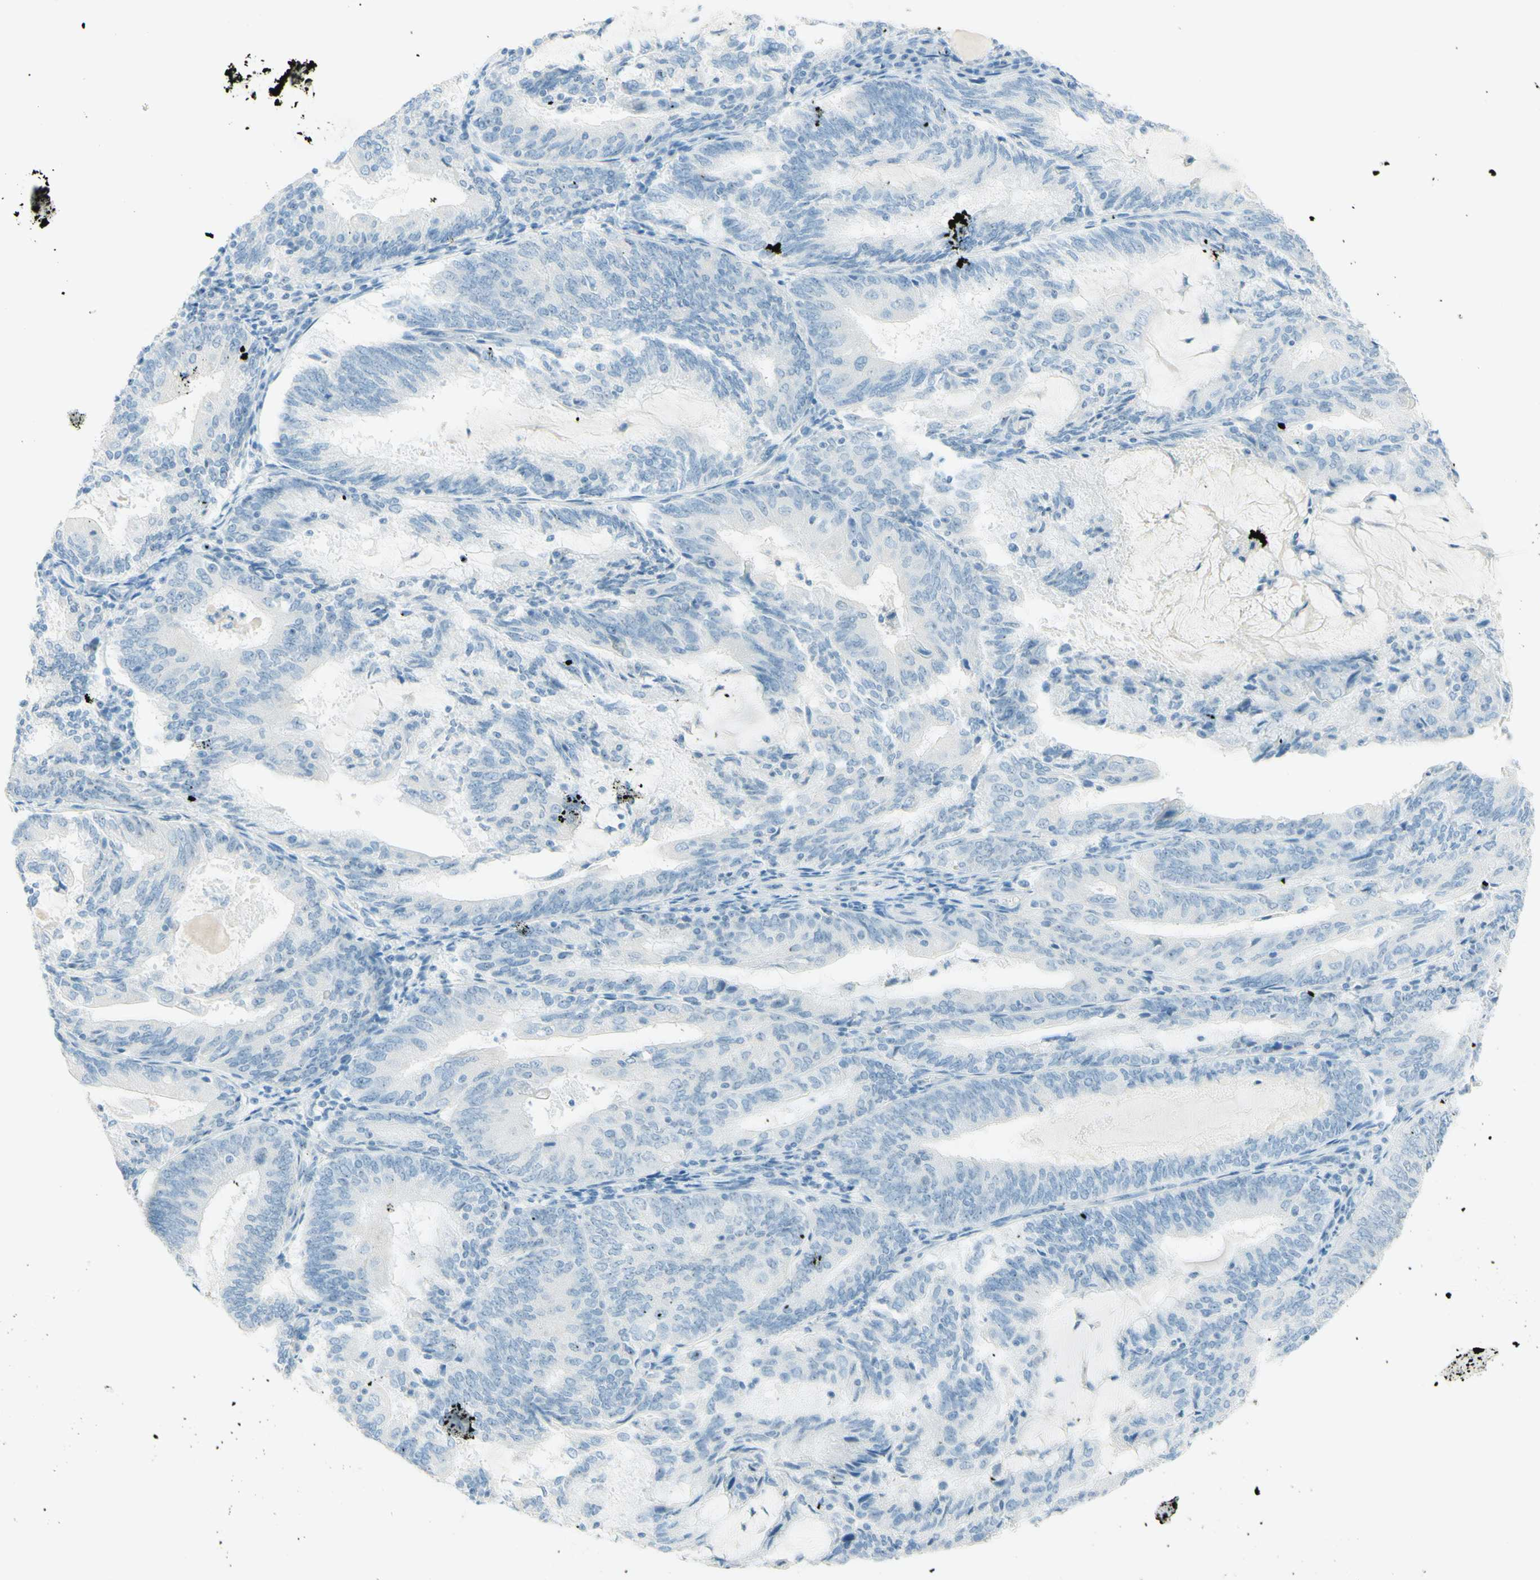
{"staining": {"intensity": "negative", "quantity": "none", "location": "none"}, "tissue": "endometrial cancer", "cell_type": "Tumor cells", "image_type": "cancer", "snomed": [{"axis": "morphology", "description": "Adenocarcinoma, NOS"}, {"axis": "topography", "description": "Endometrium"}], "caption": "Protein analysis of adenocarcinoma (endometrial) shows no significant expression in tumor cells.", "gene": "FMR1NB", "patient": {"sex": "female", "age": 81}}